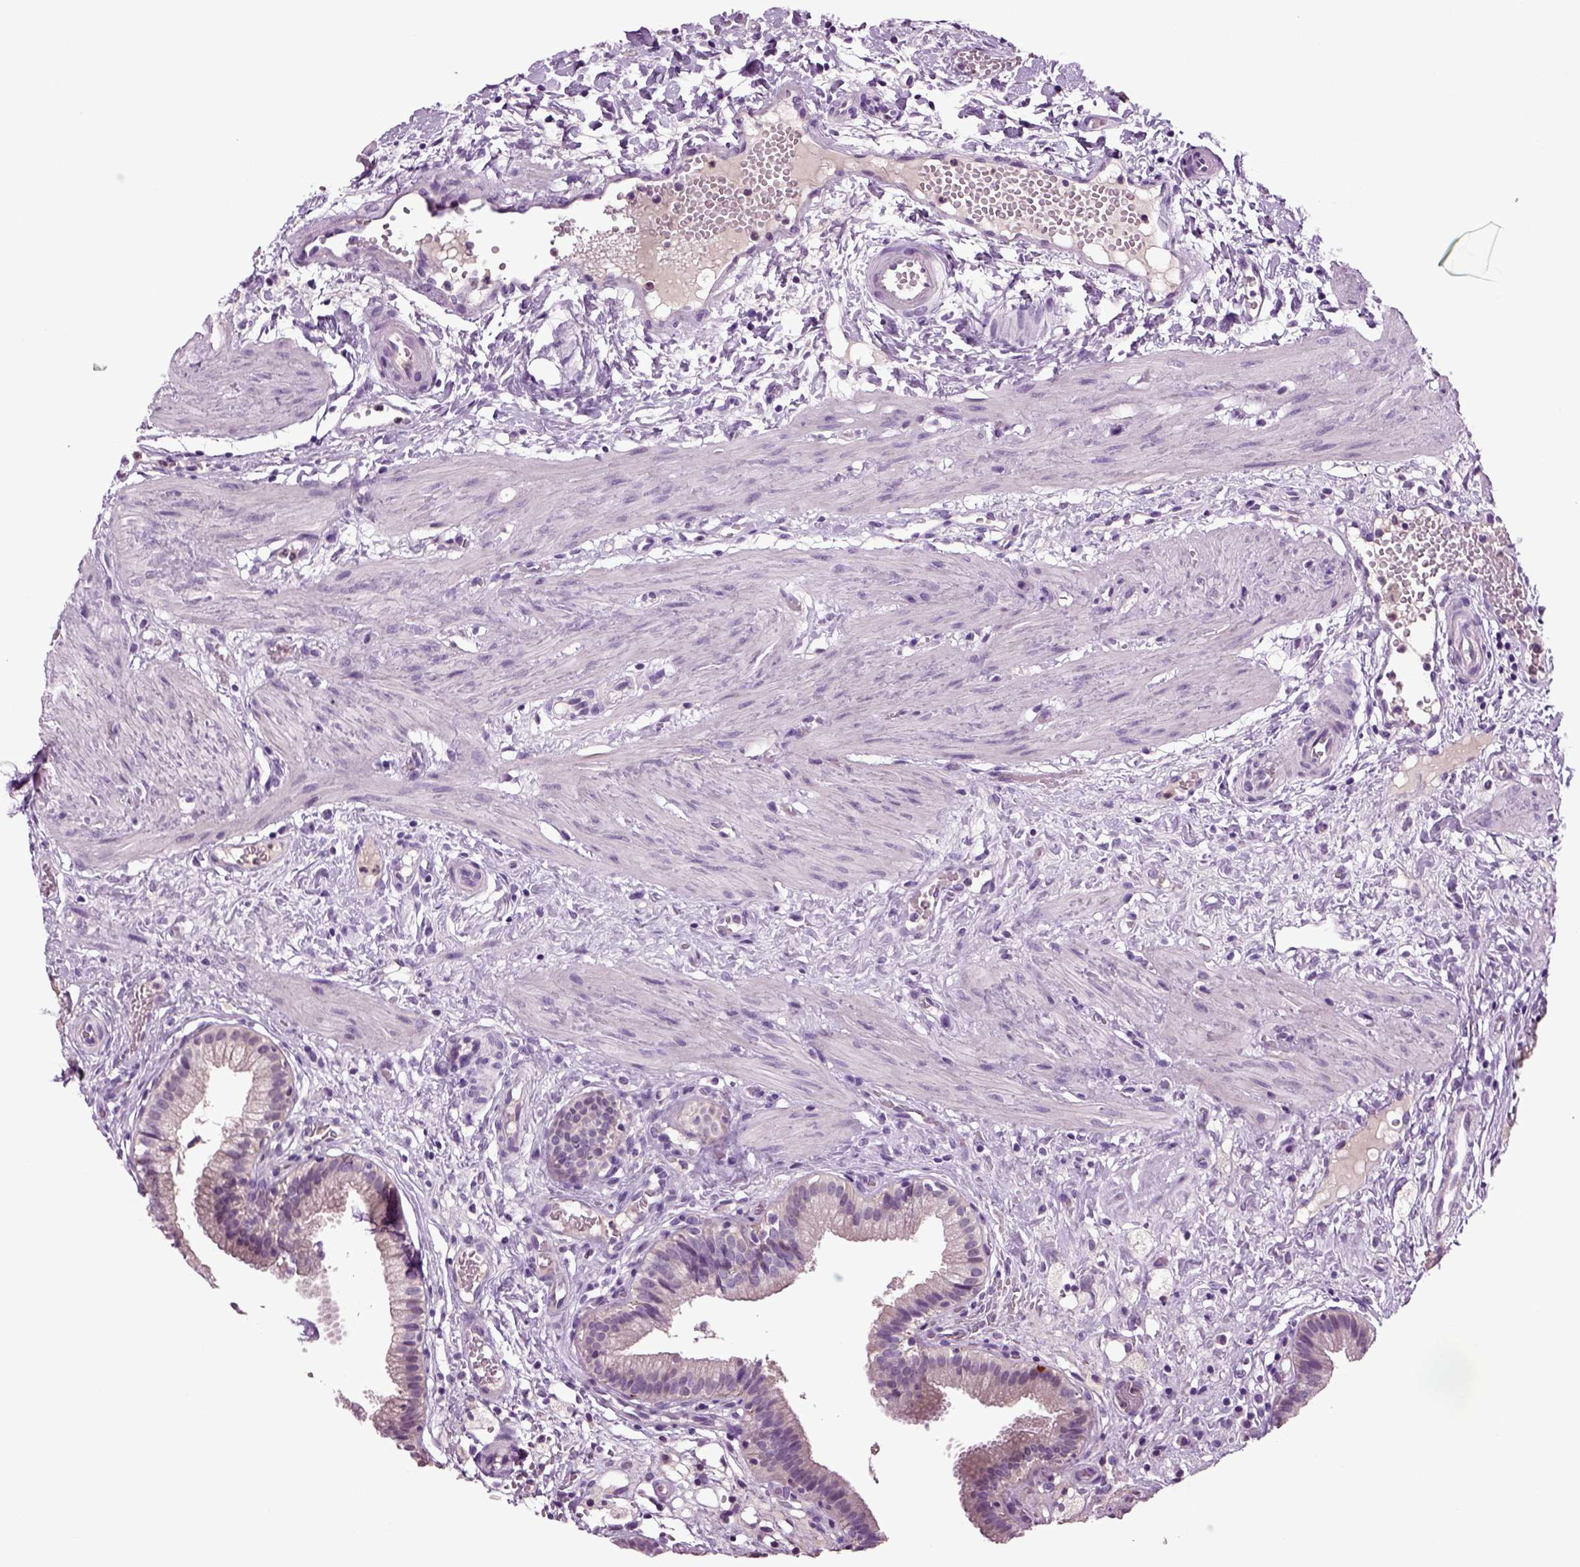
{"staining": {"intensity": "negative", "quantity": "none", "location": "none"}, "tissue": "gallbladder", "cell_type": "Glandular cells", "image_type": "normal", "snomed": [{"axis": "morphology", "description": "Normal tissue, NOS"}, {"axis": "topography", "description": "Gallbladder"}], "caption": "This is a image of IHC staining of benign gallbladder, which shows no positivity in glandular cells. (DAB (3,3'-diaminobenzidine) immunohistochemistry, high magnification).", "gene": "FGF11", "patient": {"sex": "female", "age": 24}}